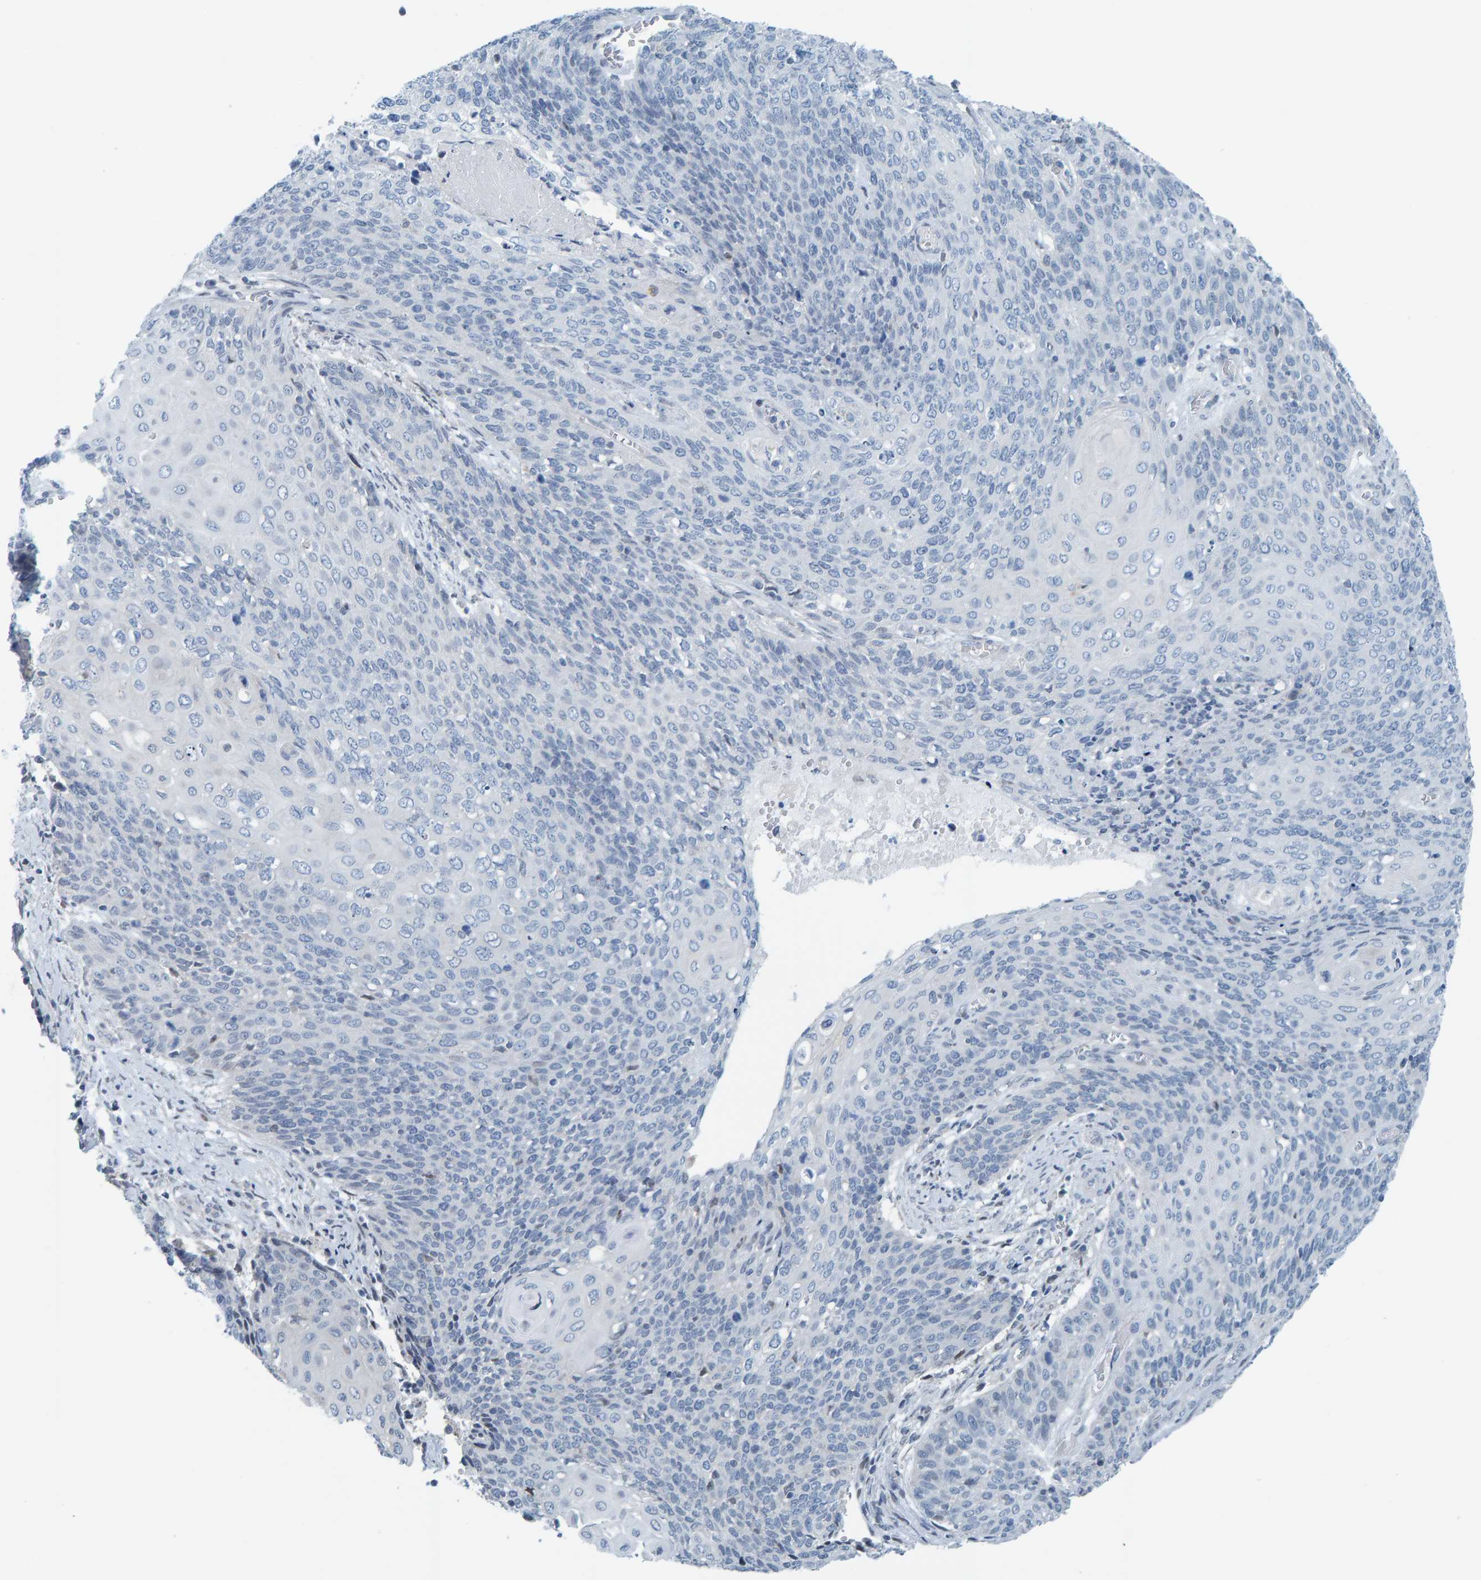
{"staining": {"intensity": "negative", "quantity": "none", "location": "none"}, "tissue": "cervical cancer", "cell_type": "Tumor cells", "image_type": "cancer", "snomed": [{"axis": "morphology", "description": "Squamous cell carcinoma, NOS"}, {"axis": "topography", "description": "Cervix"}], "caption": "This image is of cervical cancer (squamous cell carcinoma) stained with immunohistochemistry (IHC) to label a protein in brown with the nuclei are counter-stained blue. There is no positivity in tumor cells.", "gene": "CNP", "patient": {"sex": "female", "age": 39}}